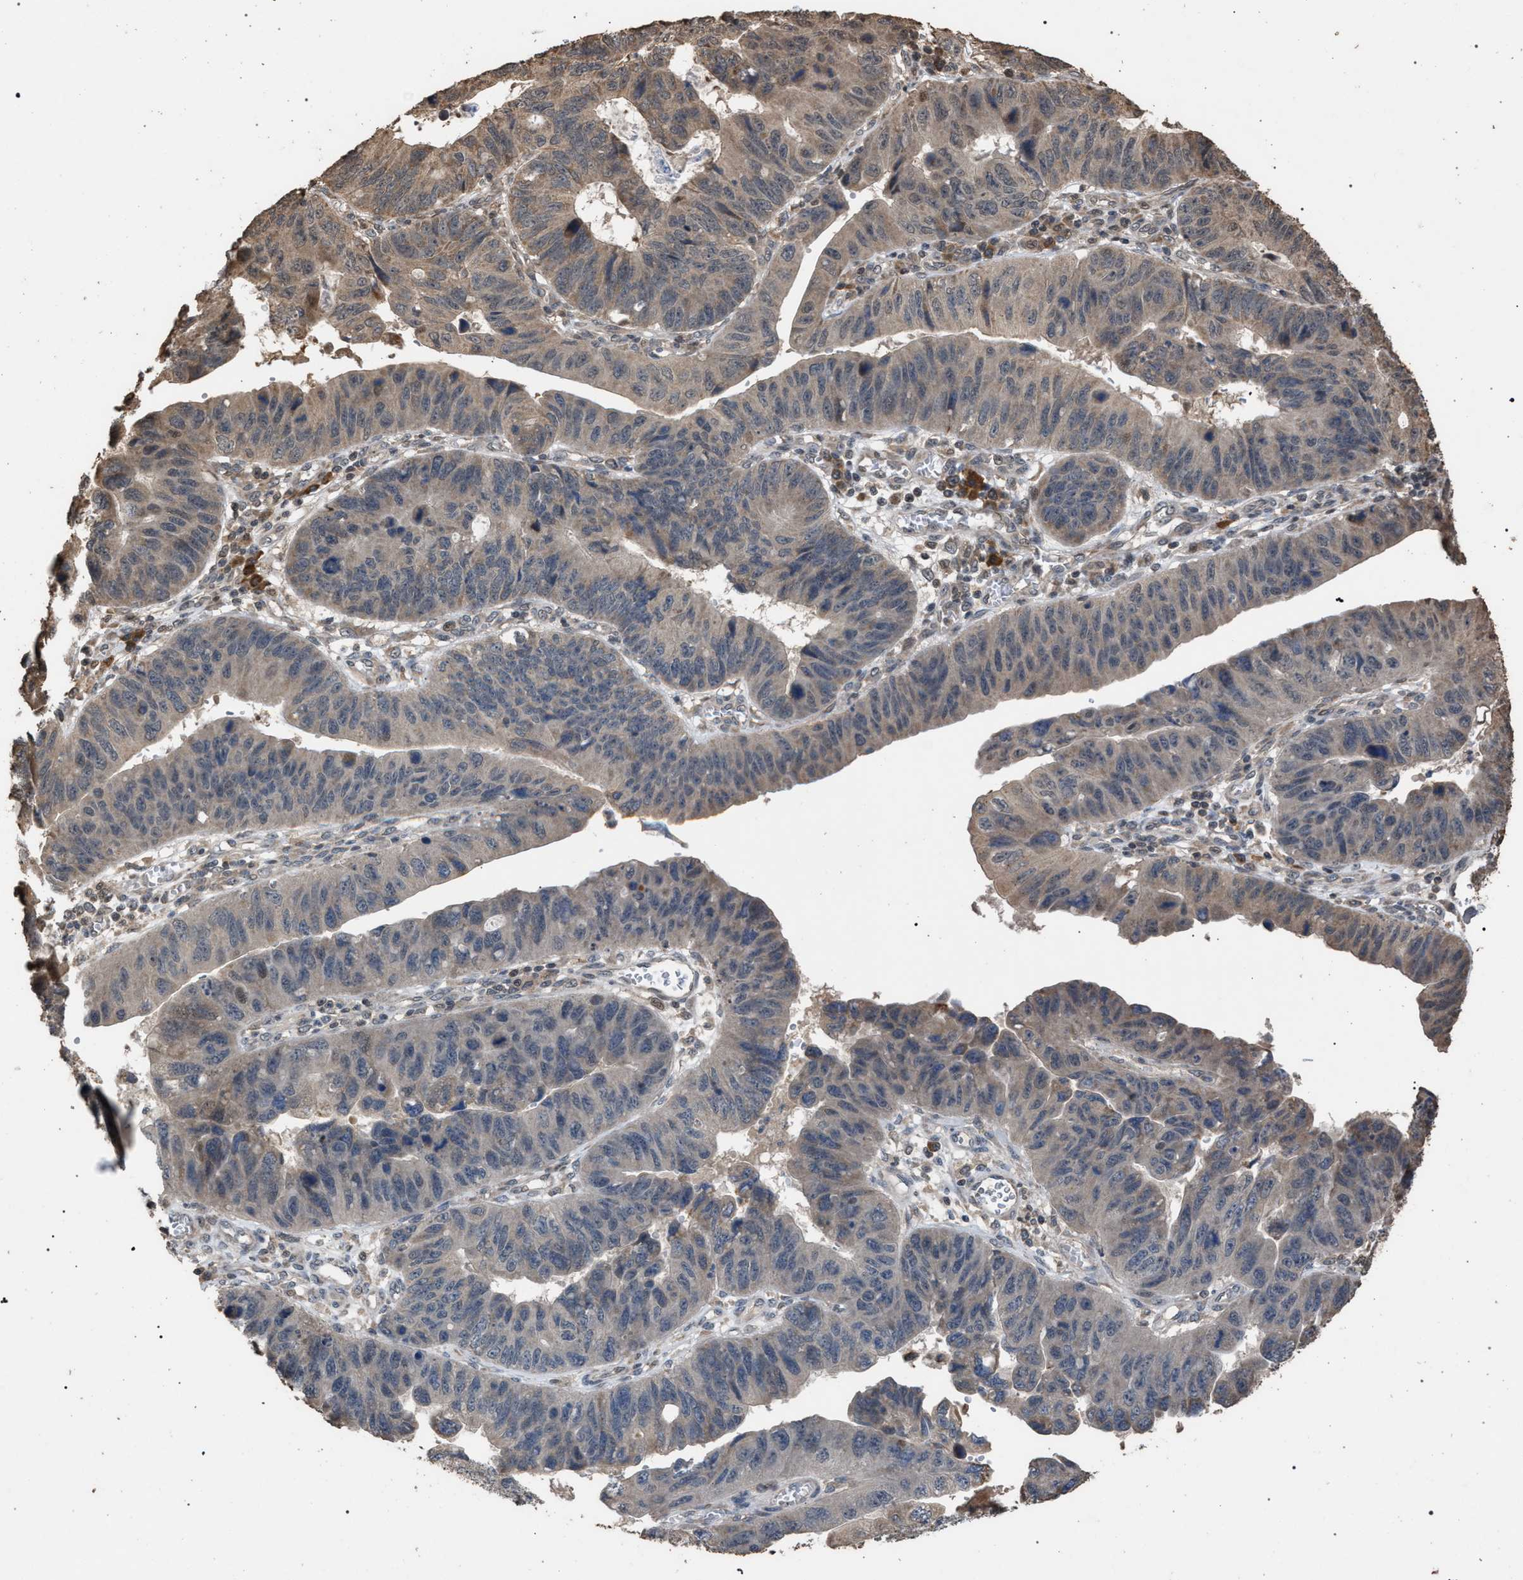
{"staining": {"intensity": "weak", "quantity": "25%-75%", "location": "cytoplasmic/membranous"}, "tissue": "stomach cancer", "cell_type": "Tumor cells", "image_type": "cancer", "snomed": [{"axis": "morphology", "description": "Adenocarcinoma, NOS"}, {"axis": "topography", "description": "Stomach"}], "caption": "Stomach cancer stained with DAB immunohistochemistry displays low levels of weak cytoplasmic/membranous expression in approximately 25%-75% of tumor cells. The staining was performed using DAB (3,3'-diaminobenzidine) to visualize the protein expression in brown, while the nuclei were stained in blue with hematoxylin (Magnification: 20x).", "gene": "NAA35", "patient": {"sex": "male", "age": 59}}